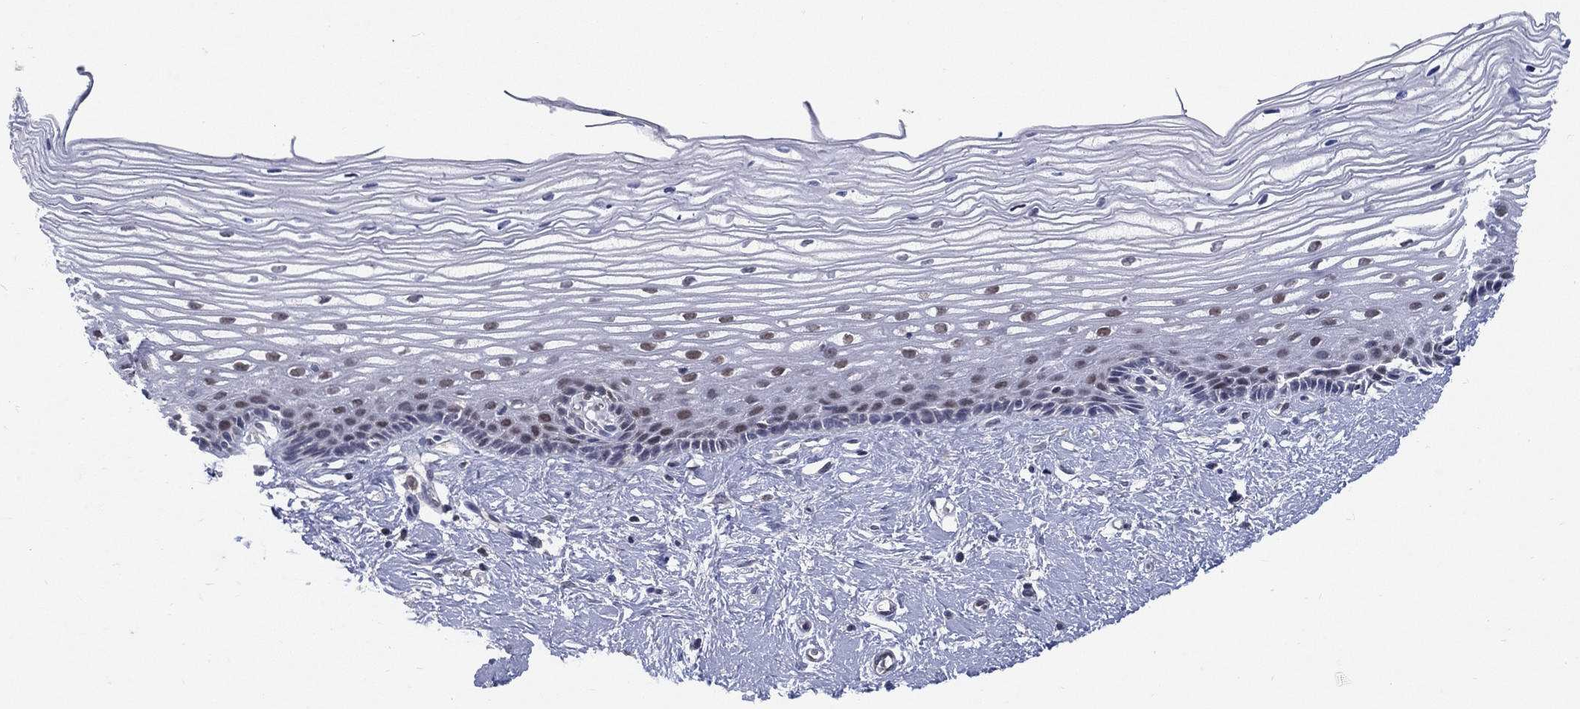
{"staining": {"intensity": "negative", "quantity": "none", "location": "none"}, "tissue": "cervix", "cell_type": "Glandular cells", "image_type": "normal", "snomed": [{"axis": "morphology", "description": "Normal tissue, NOS"}, {"axis": "topography", "description": "Cervix"}], "caption": "IHC histopathology image of unremarkable cervix: human cervix stained with DAB demonstrates no significant protein expression in glandular cells. The staining was performed using DAB to visualize the protein expression in brown, while the nuclei were stained in blue with hematoxylin (Magnification: 20x).", "gene": "CENPE", "patient": {"sex": "female", "age": 40}}